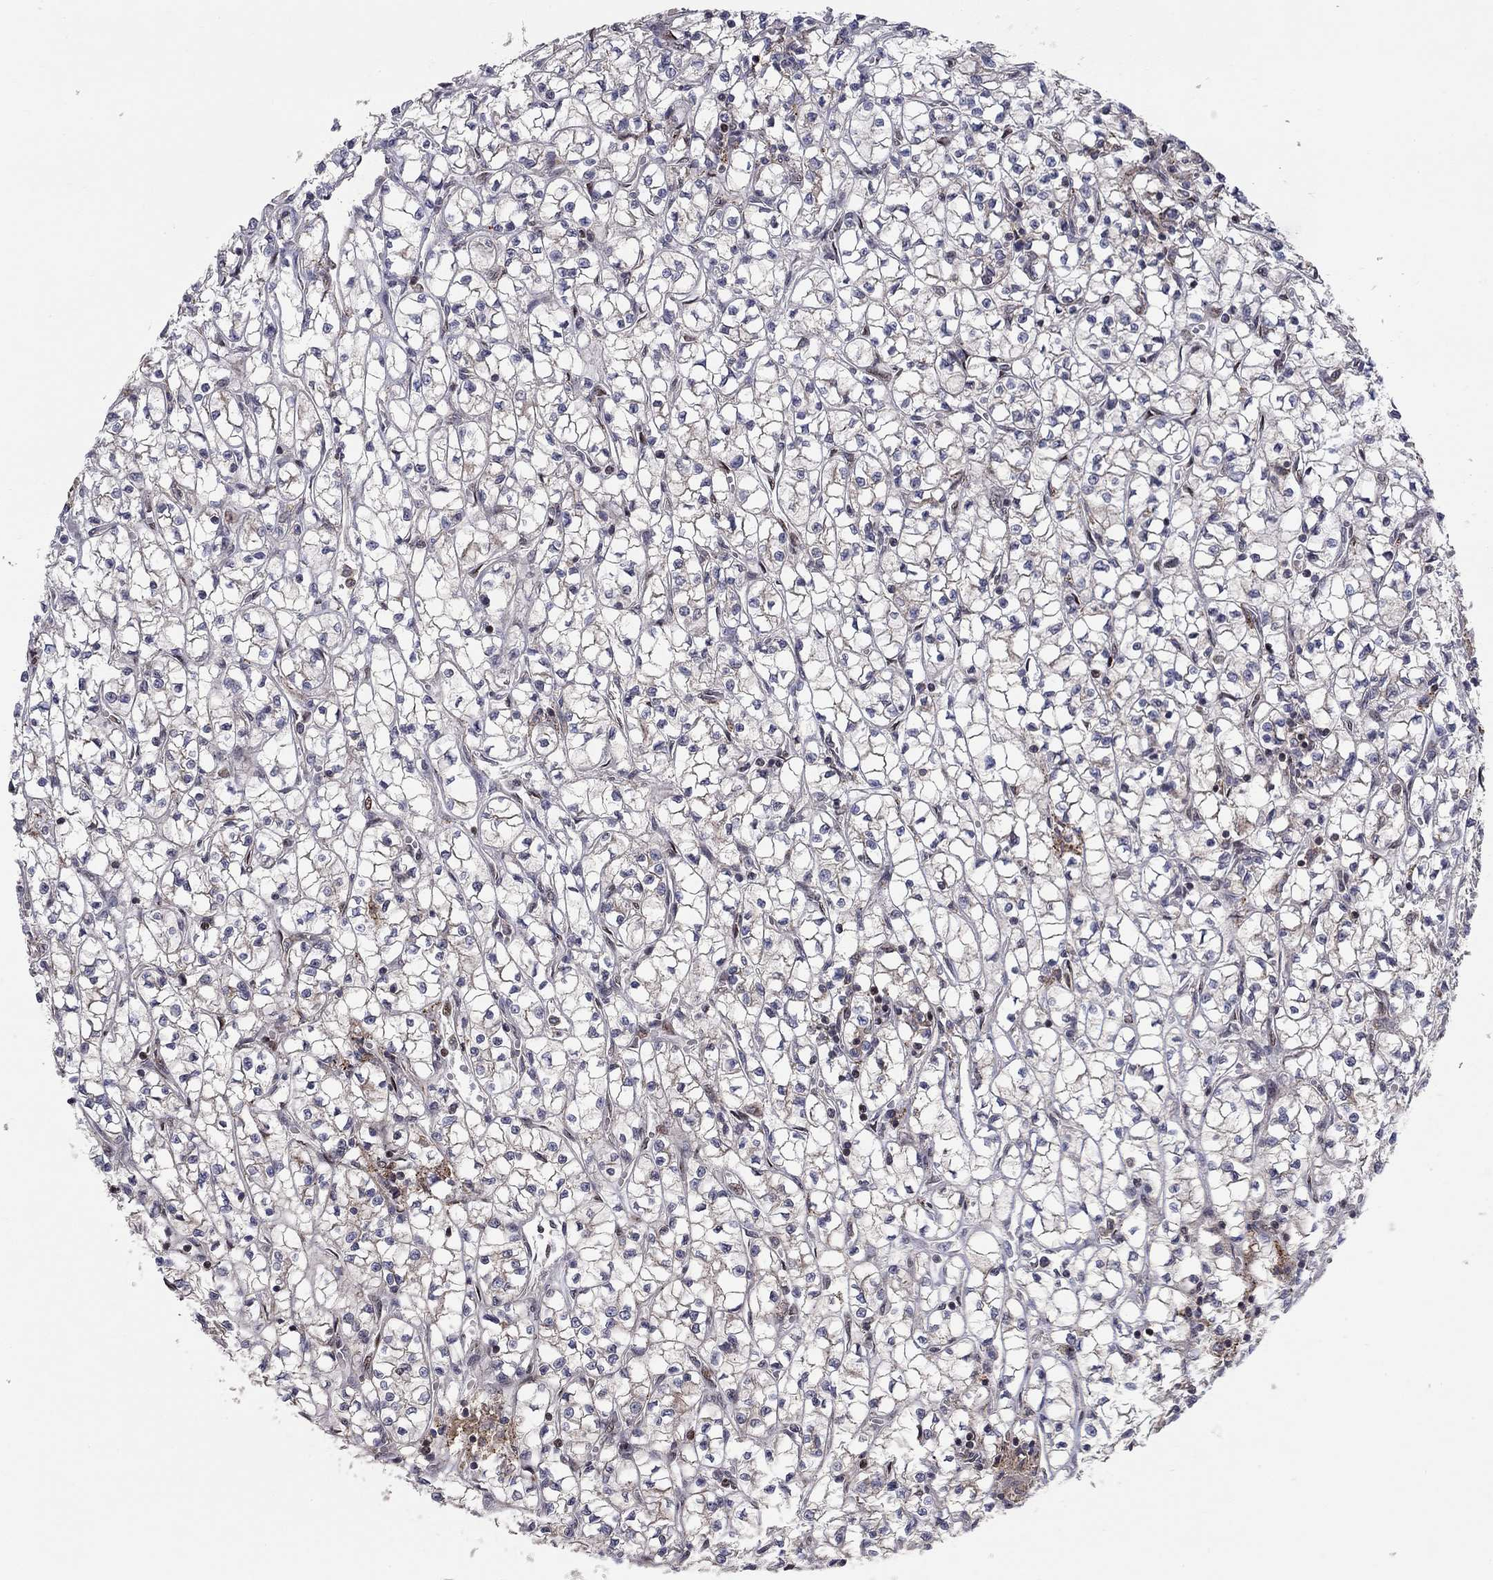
{"staining": {"intensity": "negative", "quantity": "none", "location": "none"}, "tissue": "renal cancer", "cell_type": "Tumor cells", "image_type": "cancer", "snomed": [{"axis": "morphology", "description": "Adenocarcinoma, NOS"}, {"axis": "topography", "description": "Kidney"}], "caption": "Renal cancer (adenocarcinoma) stained for a protein using immunohistochemistry (IHC) shows no expression tumor cells.", "gene": "ERN2", "patient": {"sex": "female", "age": 64}}